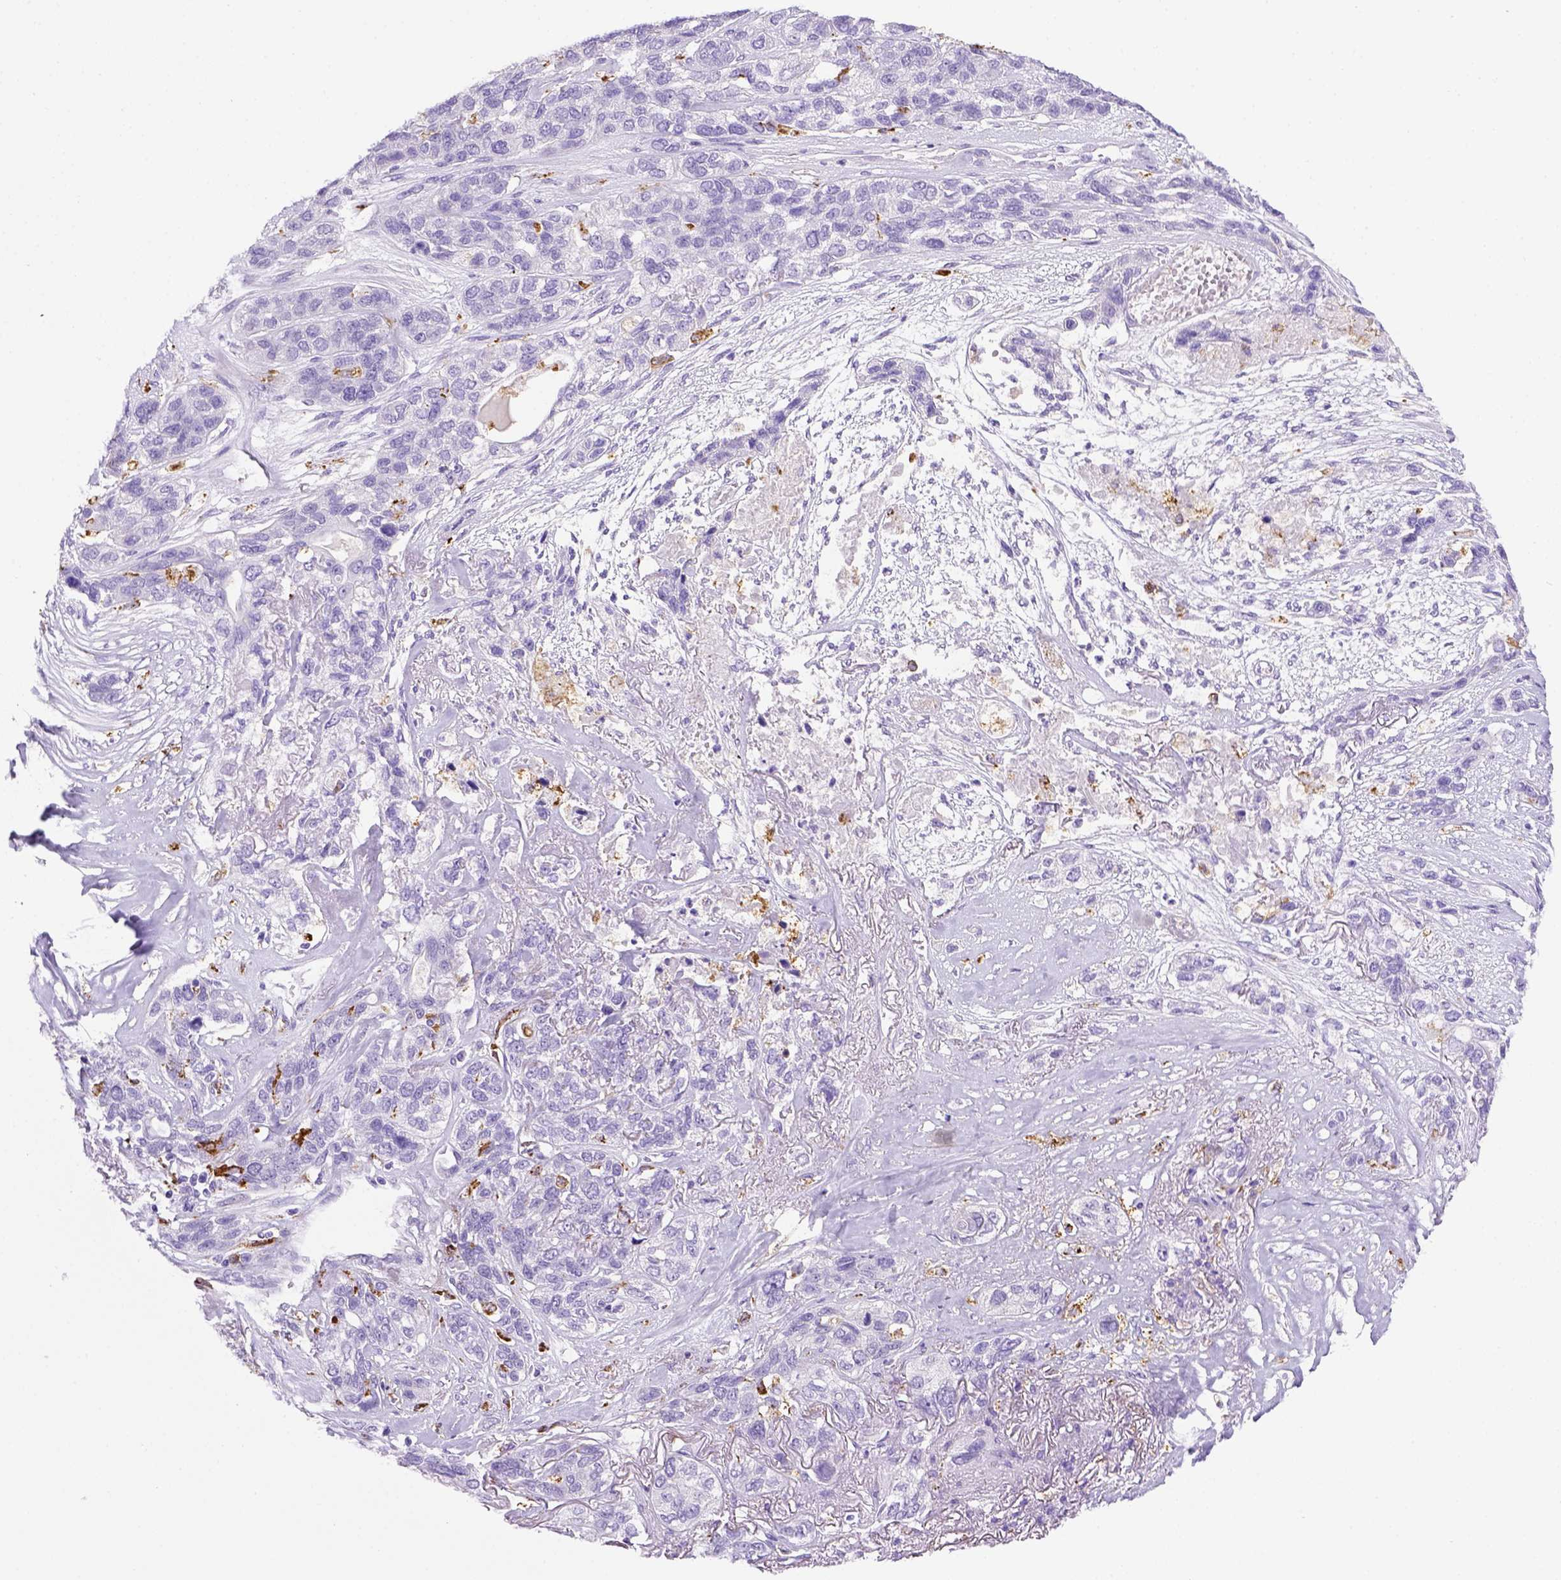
{"staining": {"intensity": "negative", "quantity": "none", "location": "none"}, "tissue": "lung cancer", "cell_type": "Tumor cells", "image_type": "cancer", "snomed": [{"axis": "morphology", "description": "Squamous cell carcinoma, NOS"}, {"axis": "topography", "description": "Lung"}], "caption": "This photomicrograph is of lung cancer (squamous cell carcinoma) stained with immunohistochemistry to label a protein in brown with the nuclei are counter-stained blue. There is no expression in tumor cells.", "gene": "CD68", "patient": {"sex": "female", "age": 70}}